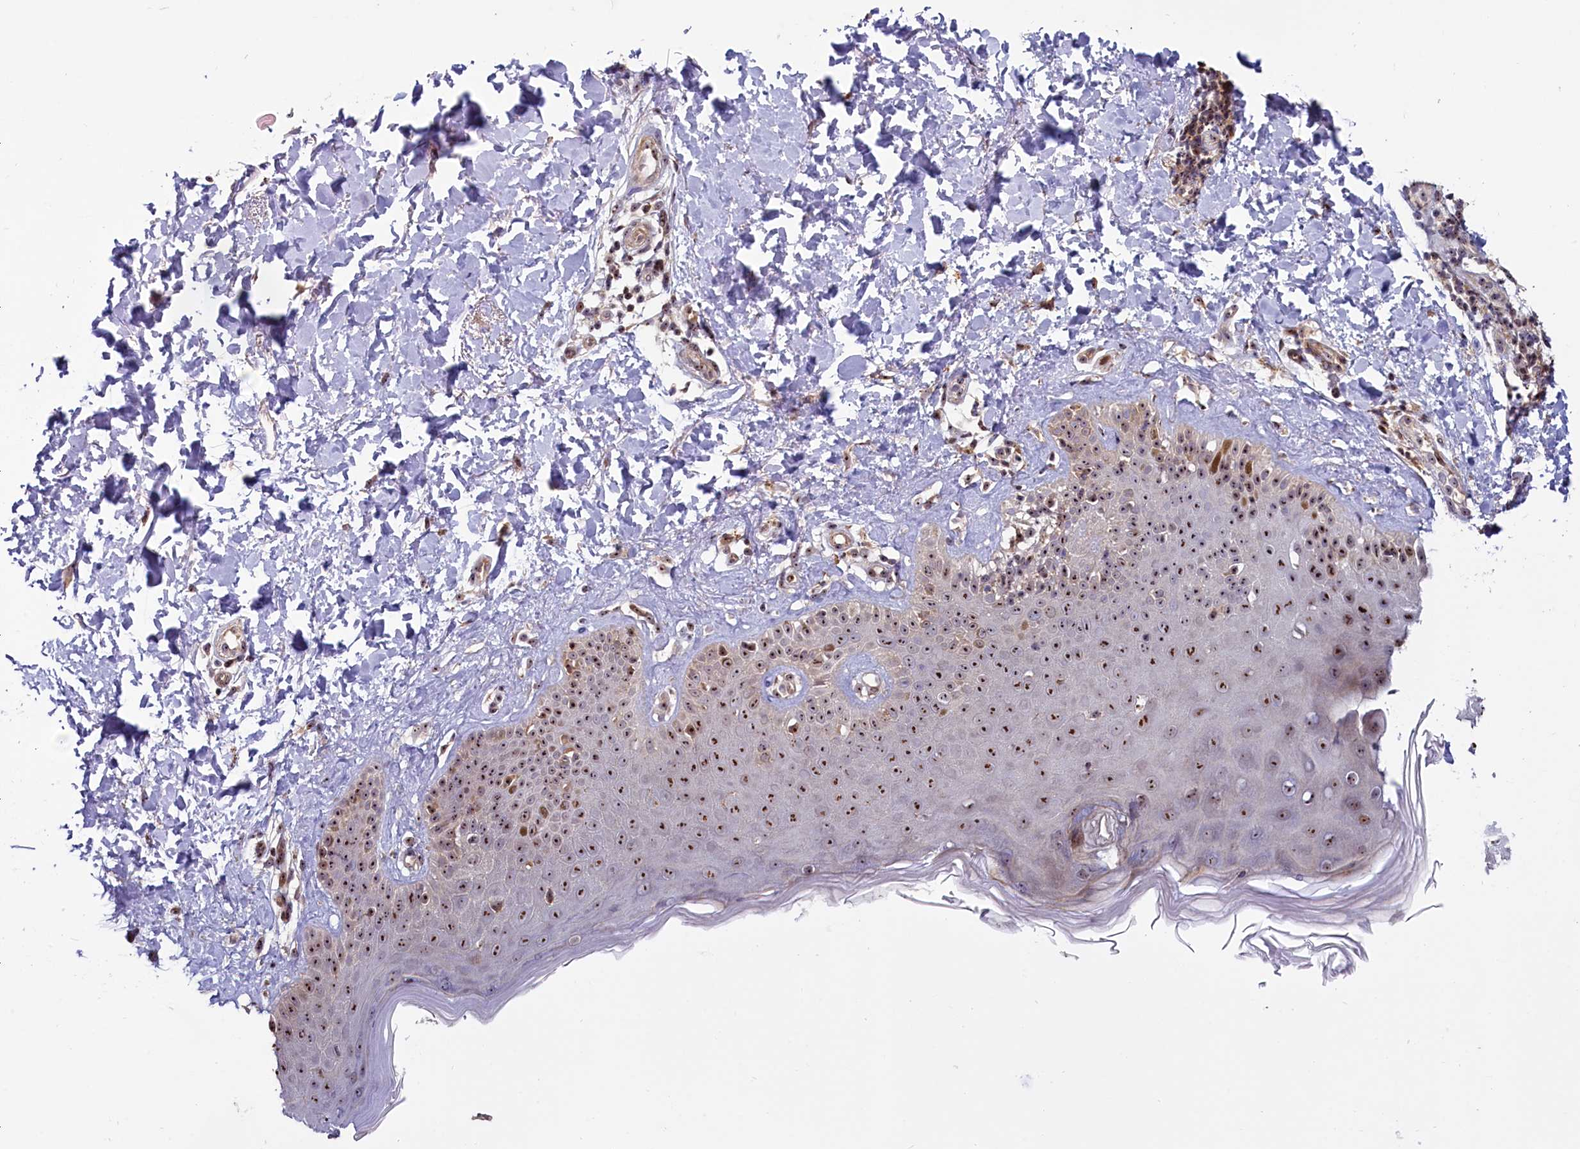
{"staining": {"intensity": "weak", "quantity": ">75%", "location": "cytoplasmic/membranous"}, "tissue": "skin", "cell_type": "Fibroblasts", "image_type": "normal", "snomed": [{"axis": "morphology", "description": "Normal tissue, NOS"}, {"axis": "topography", "description": "Skin"}], "caption": "Immunohistochemistry of unremarkable skin demonstrates low levels of weak cytoplasmic/membranous expression in approximately >75% of fibroblasts.", "gene": "TCOF1", "patient": {"sex": "male", "age": 52}}